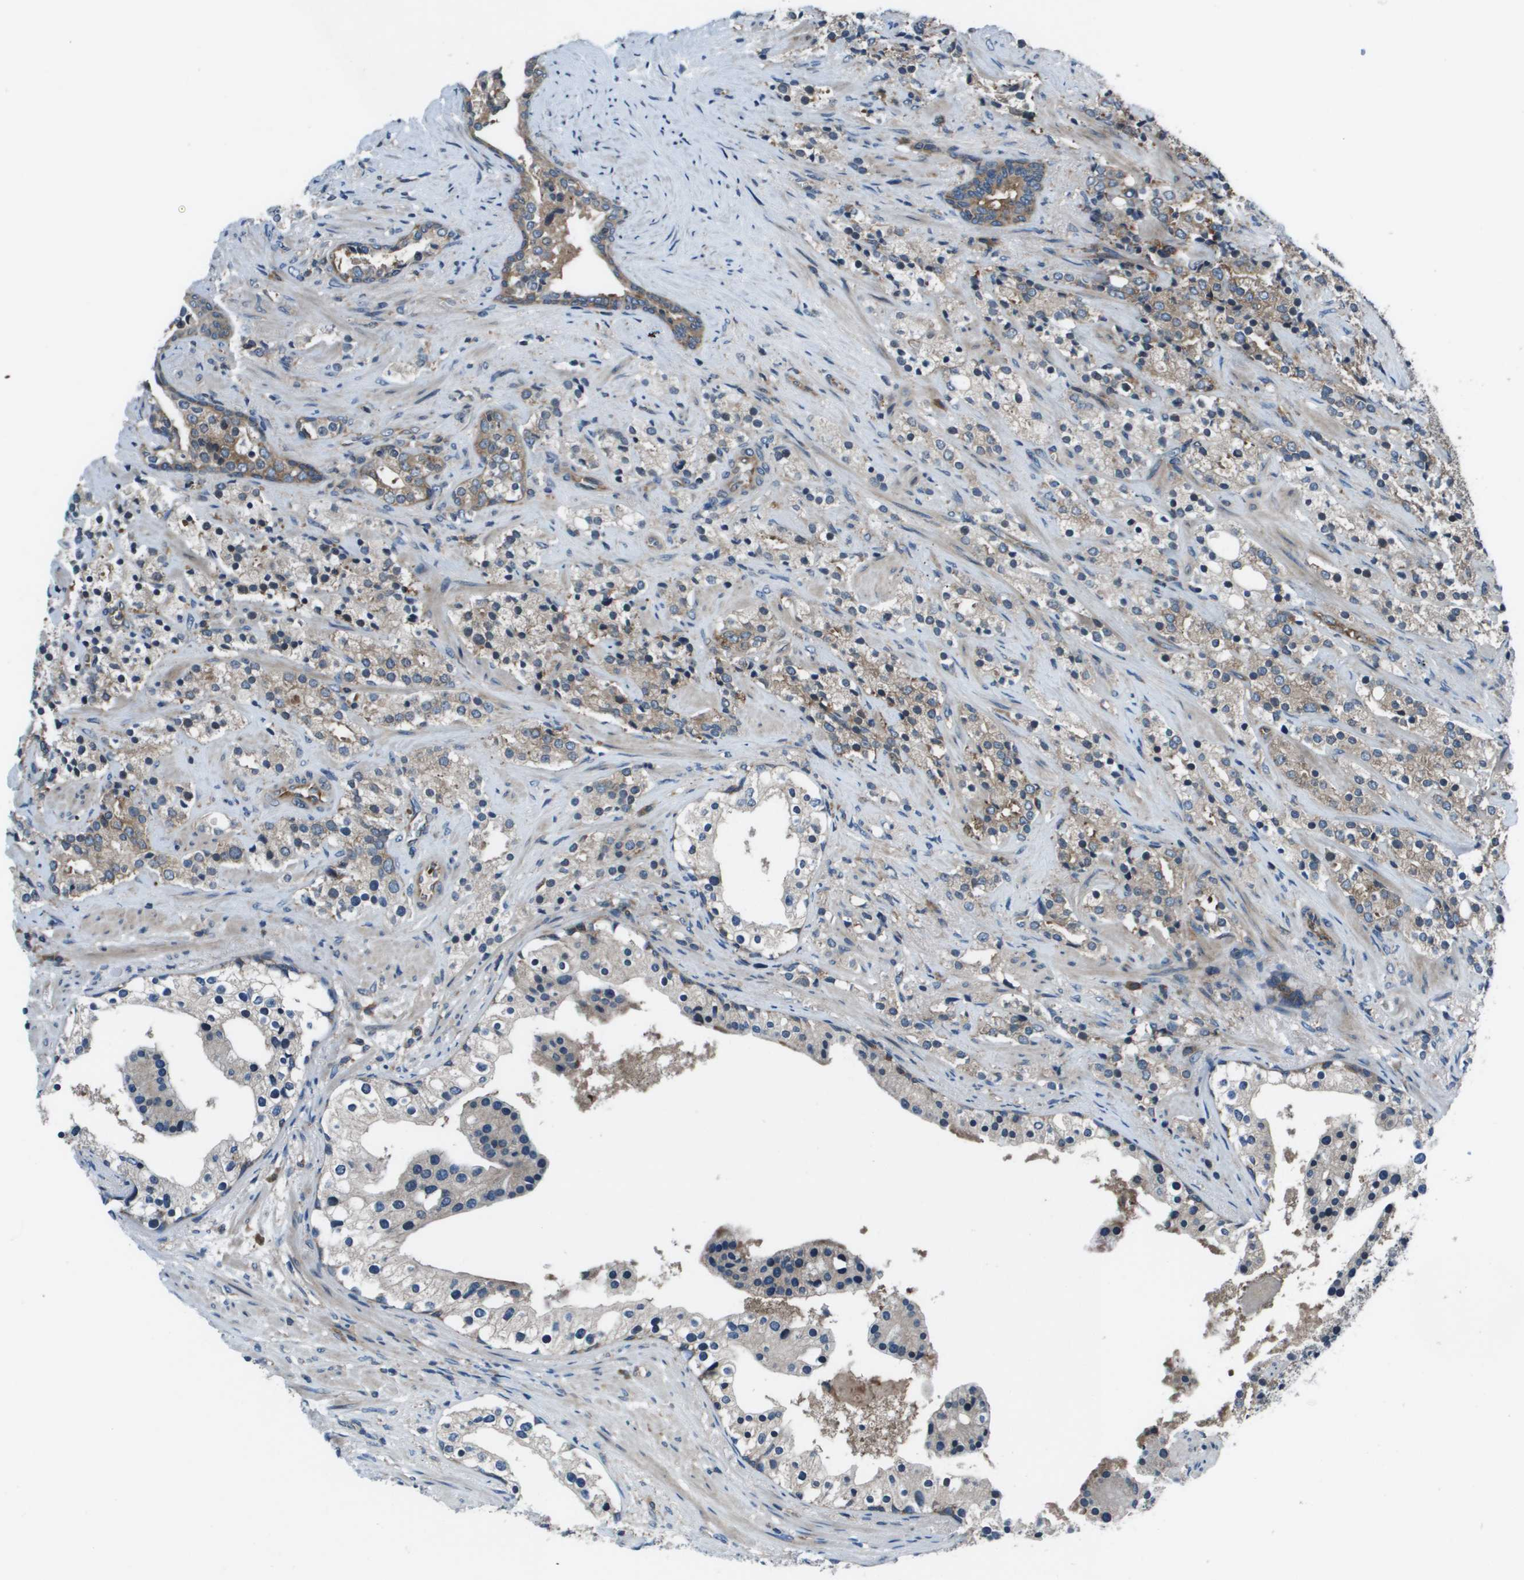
{"staining": {"intensity": "moderate", "quantity": "25%-75%", "location": "cytoplasmic/membranous"}, "tissue": "prostate cancer", "cell_type": "Tumor cells", "image_type": "cancer", "snomed": [{"axis": "morphology", "description": "Adenocarcinoma, High grade"}, {"axis": "topography", "description": "Prostate"}], "caption": "This photomicrograph shows immunohistochemistry (IHC) staining of prostate cancer, with medium moderate cytoplasmic/membranous positivity in about 25%-75% of tumor cells.", "gene": "EIF3B", "patient": {"sex": "male", "age": 71}}